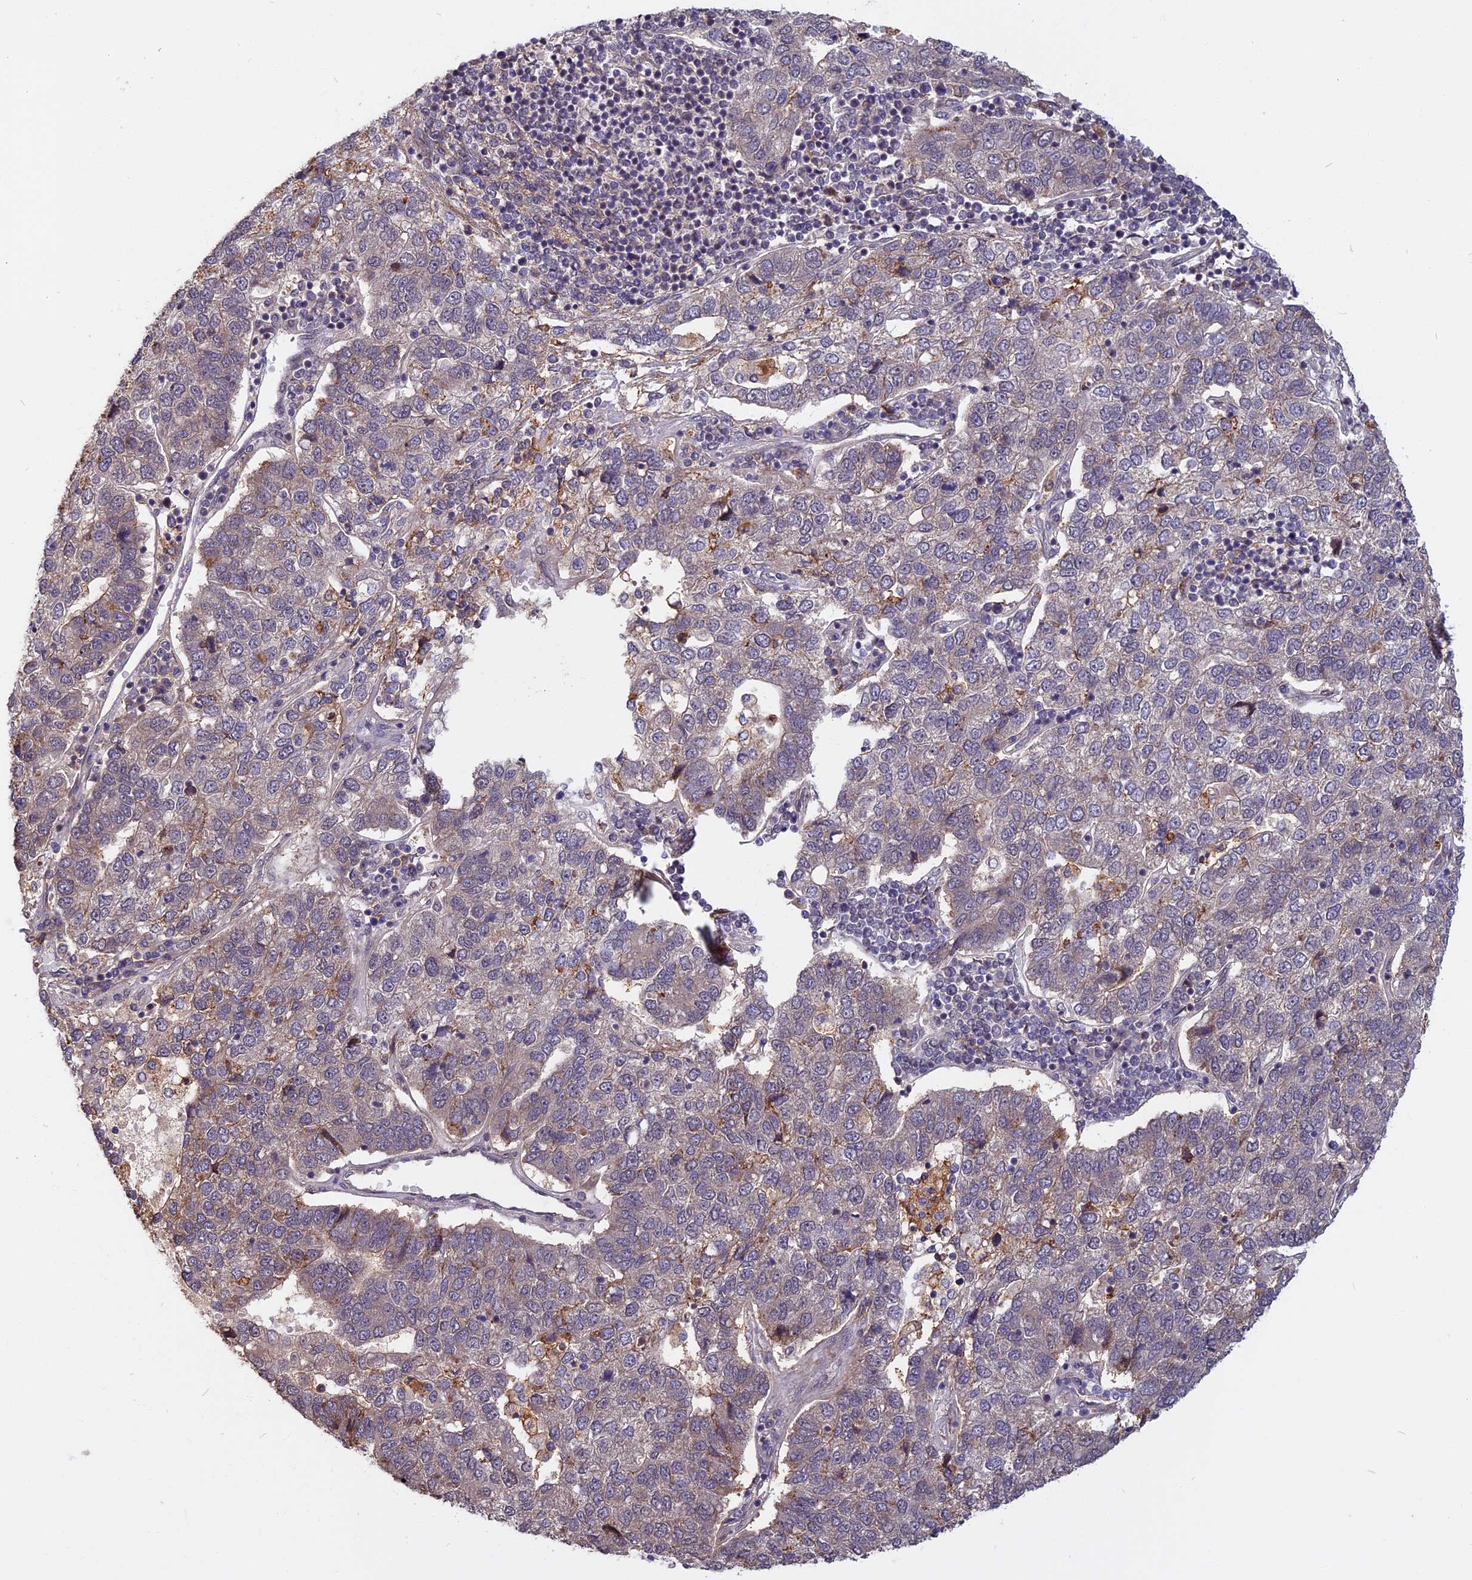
{"staining": {"intensity": "moderate", "quantity": "<25%", "location": "cytoplasmic/membranous"}, "tissue": "pancreatic cancer", "cell_type": "Tumor cells", "image_type": "cancer", "snomed": [{"axis": "morphology", "description": "Adenocarcinoma, NOS"}, {"axis": "topography", "description": "Pancreas"}], "caption": "IHC photomicrograph of neoplastic tissue: pancreatic cancer stained using immunohistochemistry demonstrates low levels of moderate protein expression localized specifically in the cytoplasmic/membranous of tumor cells, appearing as a cytoplasmic/membranous brown color.", "gene": "SPG11", "patient": {"sex": "female", "age": 61}}